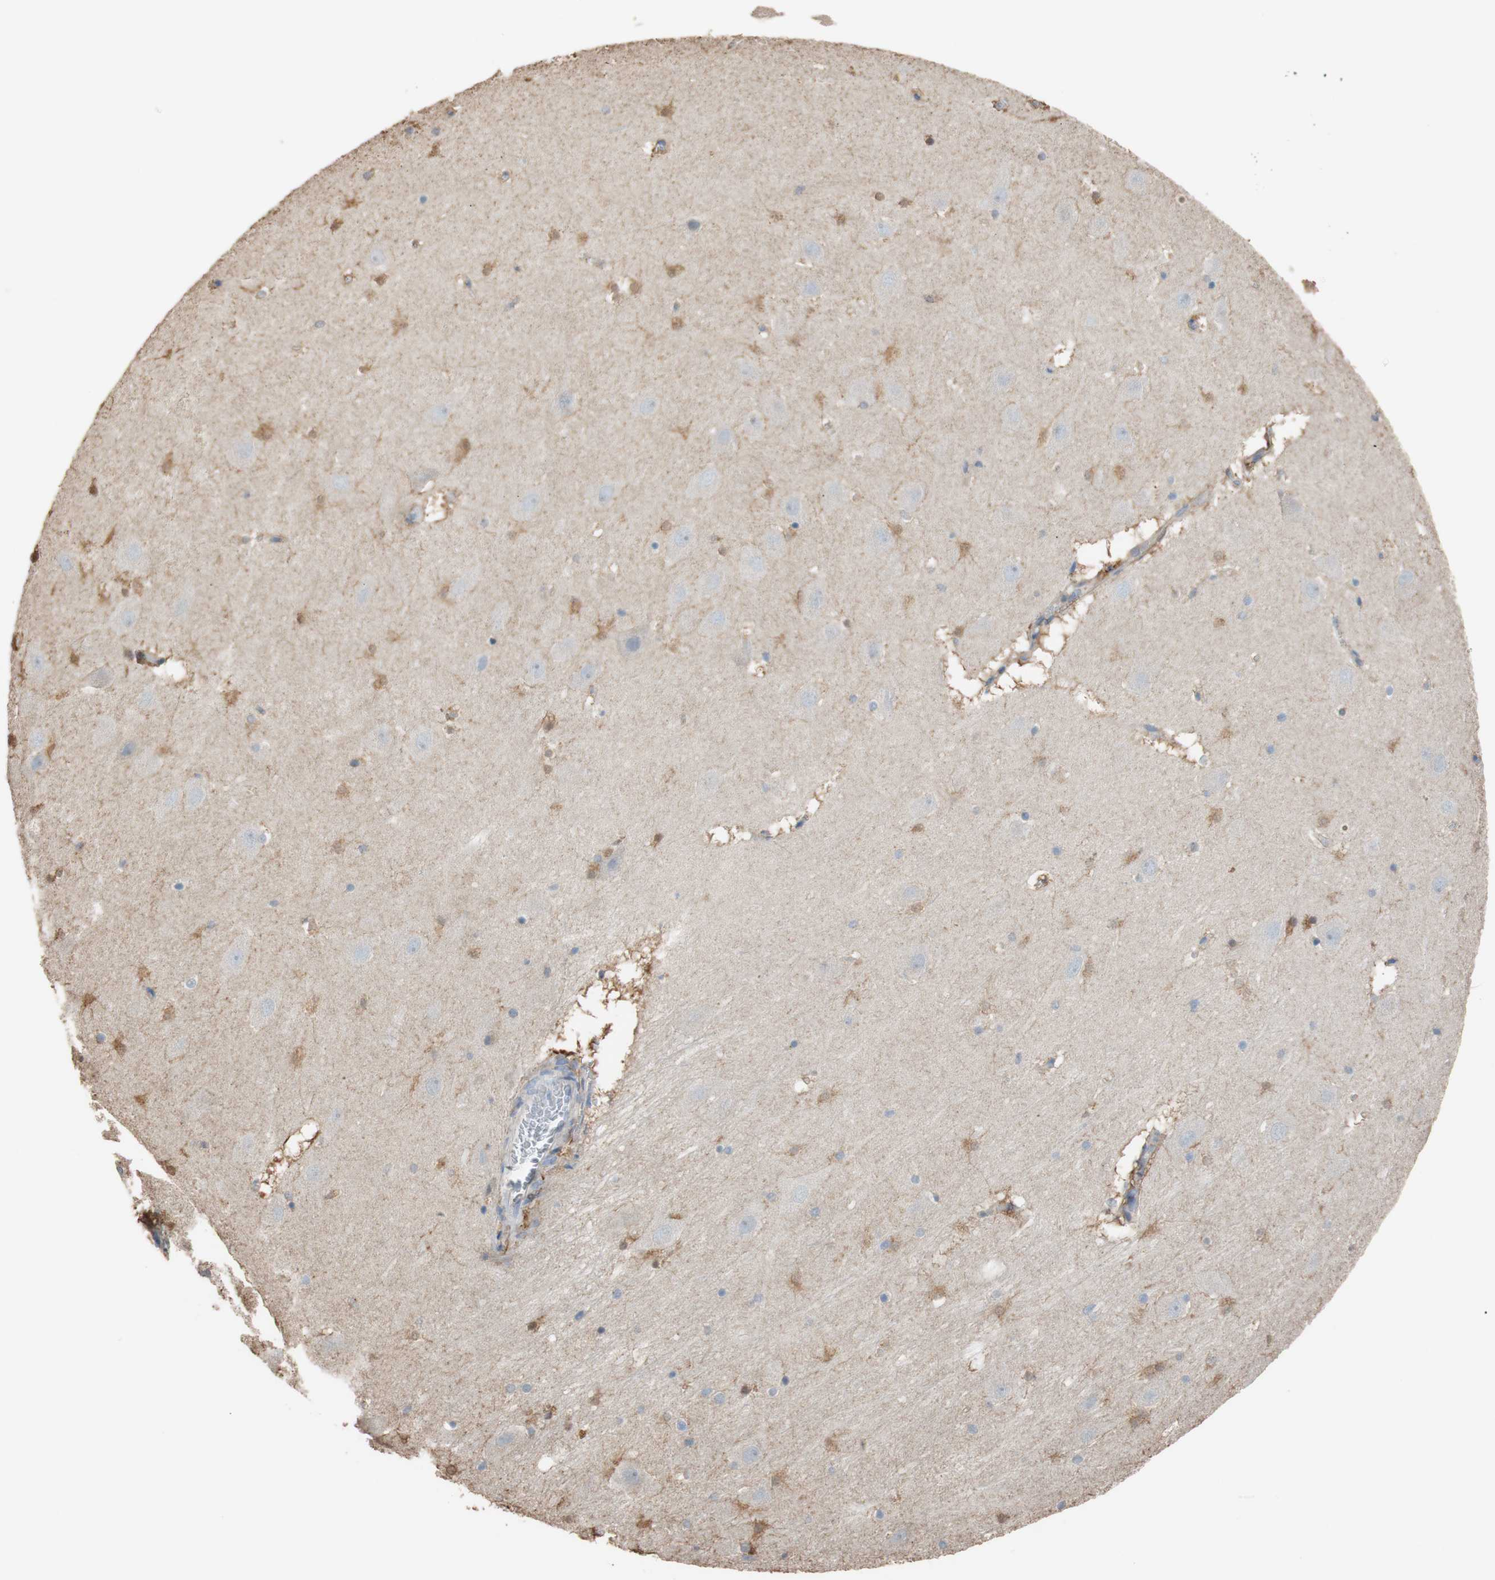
{"staining": {"intensity": "moderate", "quantity": "25%-75%", "location": "cytoplasmic/membranous"}, "tissue": "hippocampus", "cell_type": "Glial cells", "image_type": "normal", "snomed": [{"axis": "morphology", "description": "Normal tissue, NOS"}, {"axis": "topography", "description": "Hippocampus"}], "caption": "An IHC image of benign tissue is shown. Protein staining in brown highlights moderate cytoplasmic/membranous positivity in hippocampus within glial cells.", "gene": "ALDH1A2", "patient": {"sex": "male", "age": 45}}